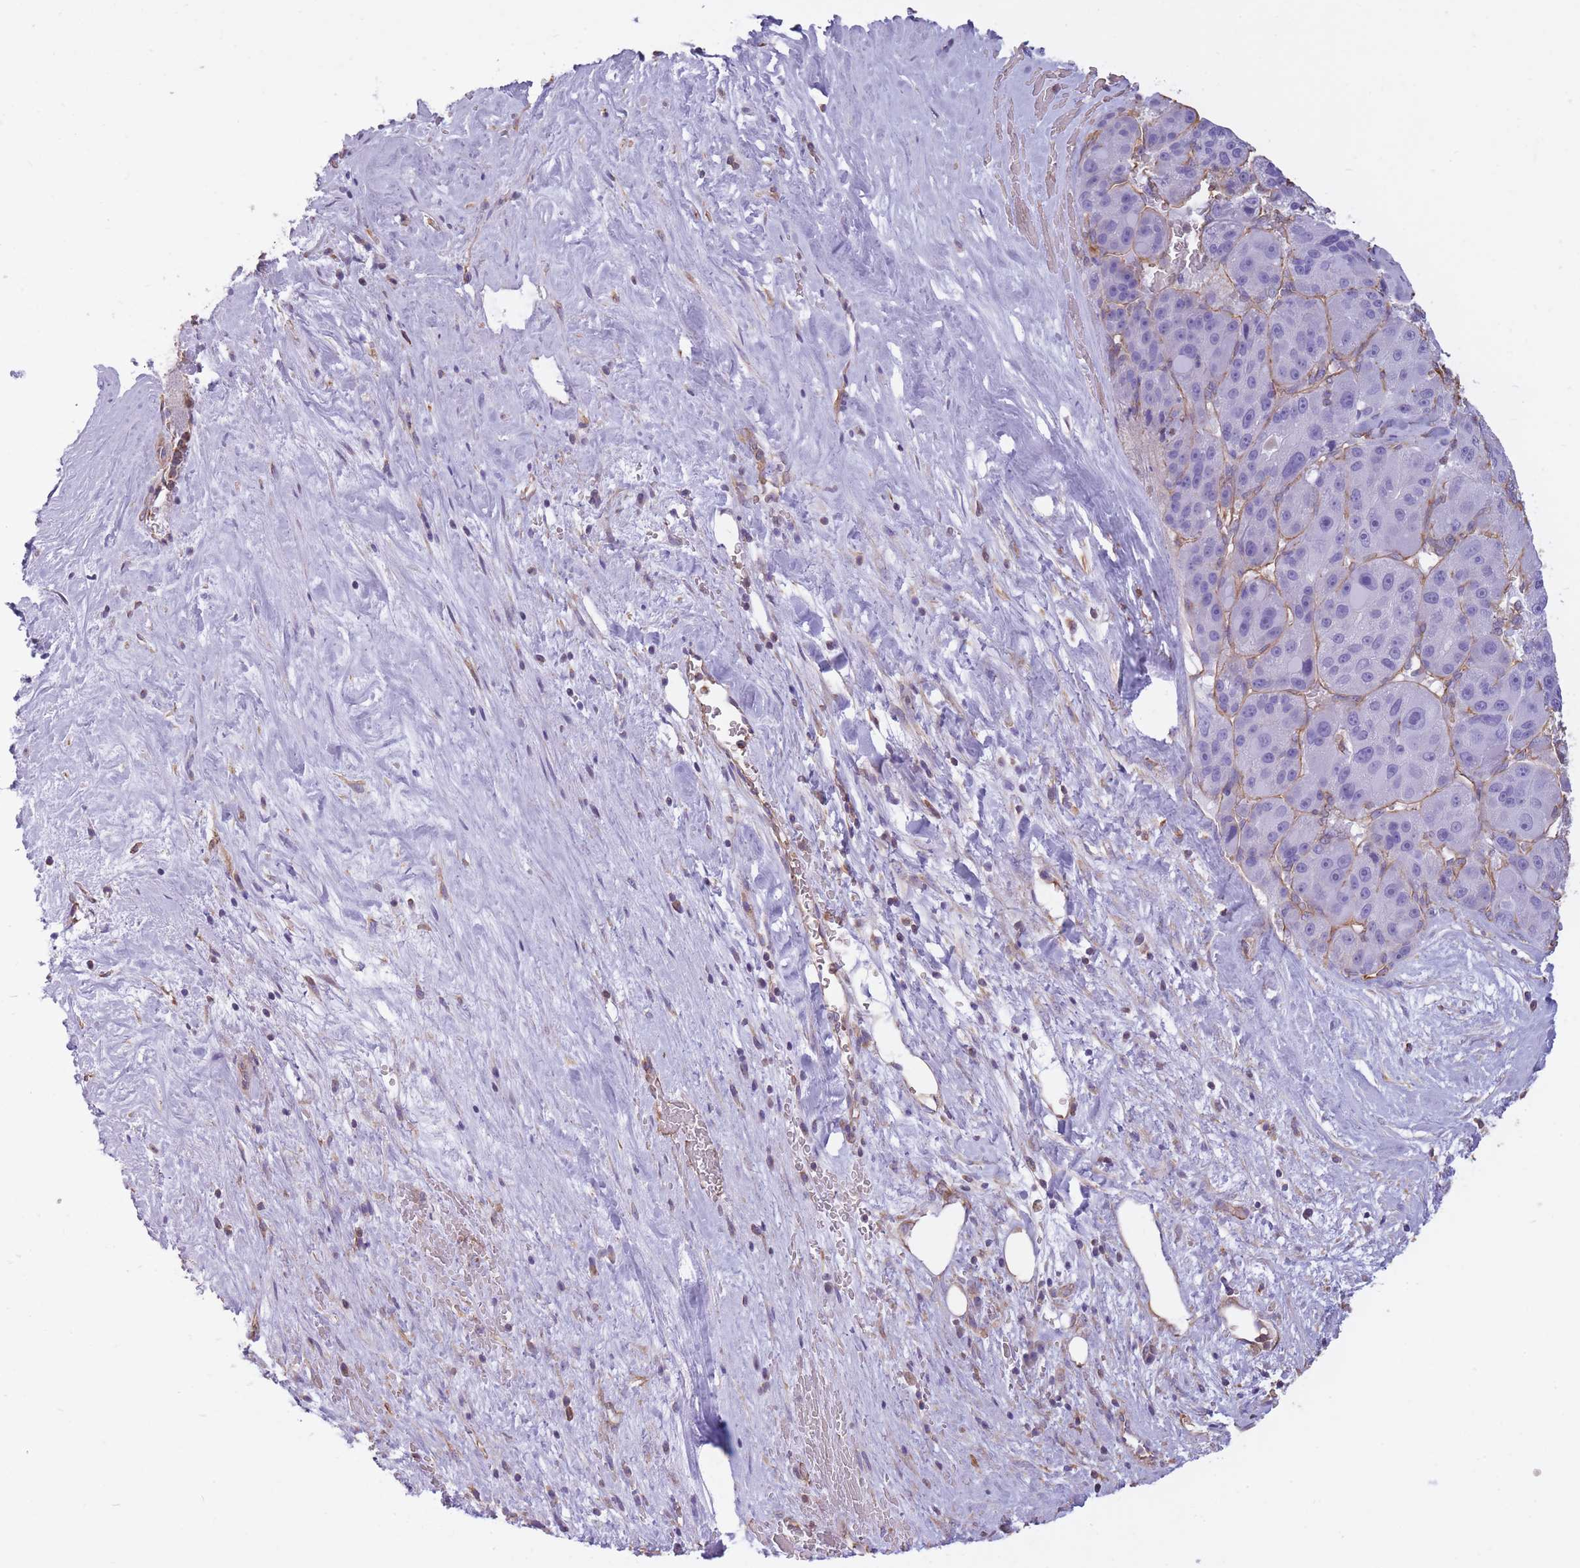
{"staining": {"intensity": "negative", "quantity": "none", "location": "none"}, "tissue": "liver cancer", "cell_type": "Tumor cells", "image_type": "cancer", "snomed": [{"axis": "morphology", "description": "Carcinoma, Hepatocellular, NOS"}, {"axis": "topography", "description": "Liver"}], "caption": "This is an immunohistochemistry image of human liver cancer (hepatocellular carcinoma). There is no positivity in tumor cells.", "gene": "ADD1", "patient": {"sex": "male", "age": 76}}